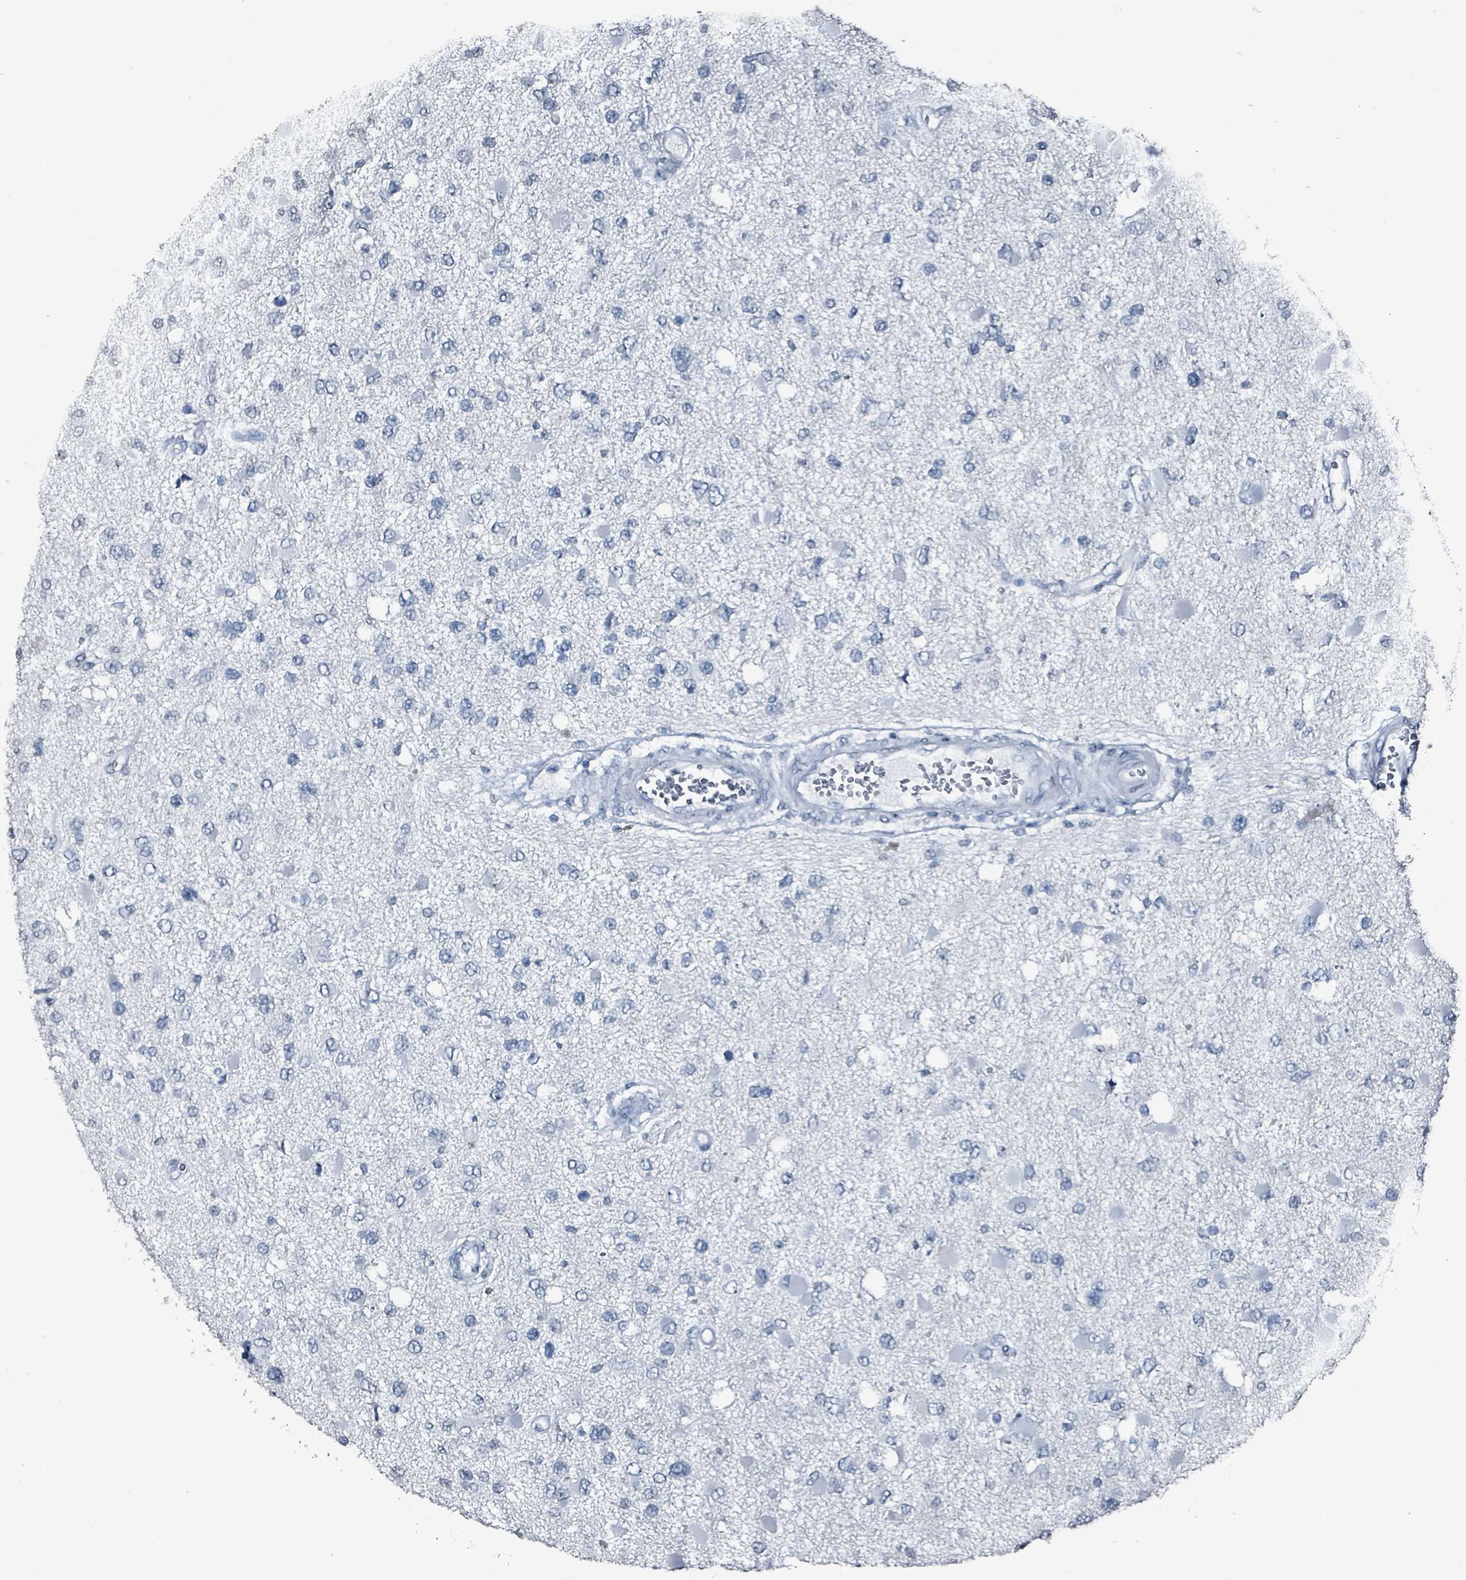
{"staining": {"intensity": "negative", "quantity": "none", "location": "none"}, "tissue": "glioma", "cell_type": "Tumor cells", "image_type": "cancer", "snomed": [{"axis": "morphology", "description": "Glioma, malignant, High grade"}, {"axis": "topography", "description": "Brain"}], "caption": "DAB immunohistochemical staining of human glioma exhibits no significant expression in tumor cells.", "gene": "CA9", "patient": {"sex": "male", "age": 53}}